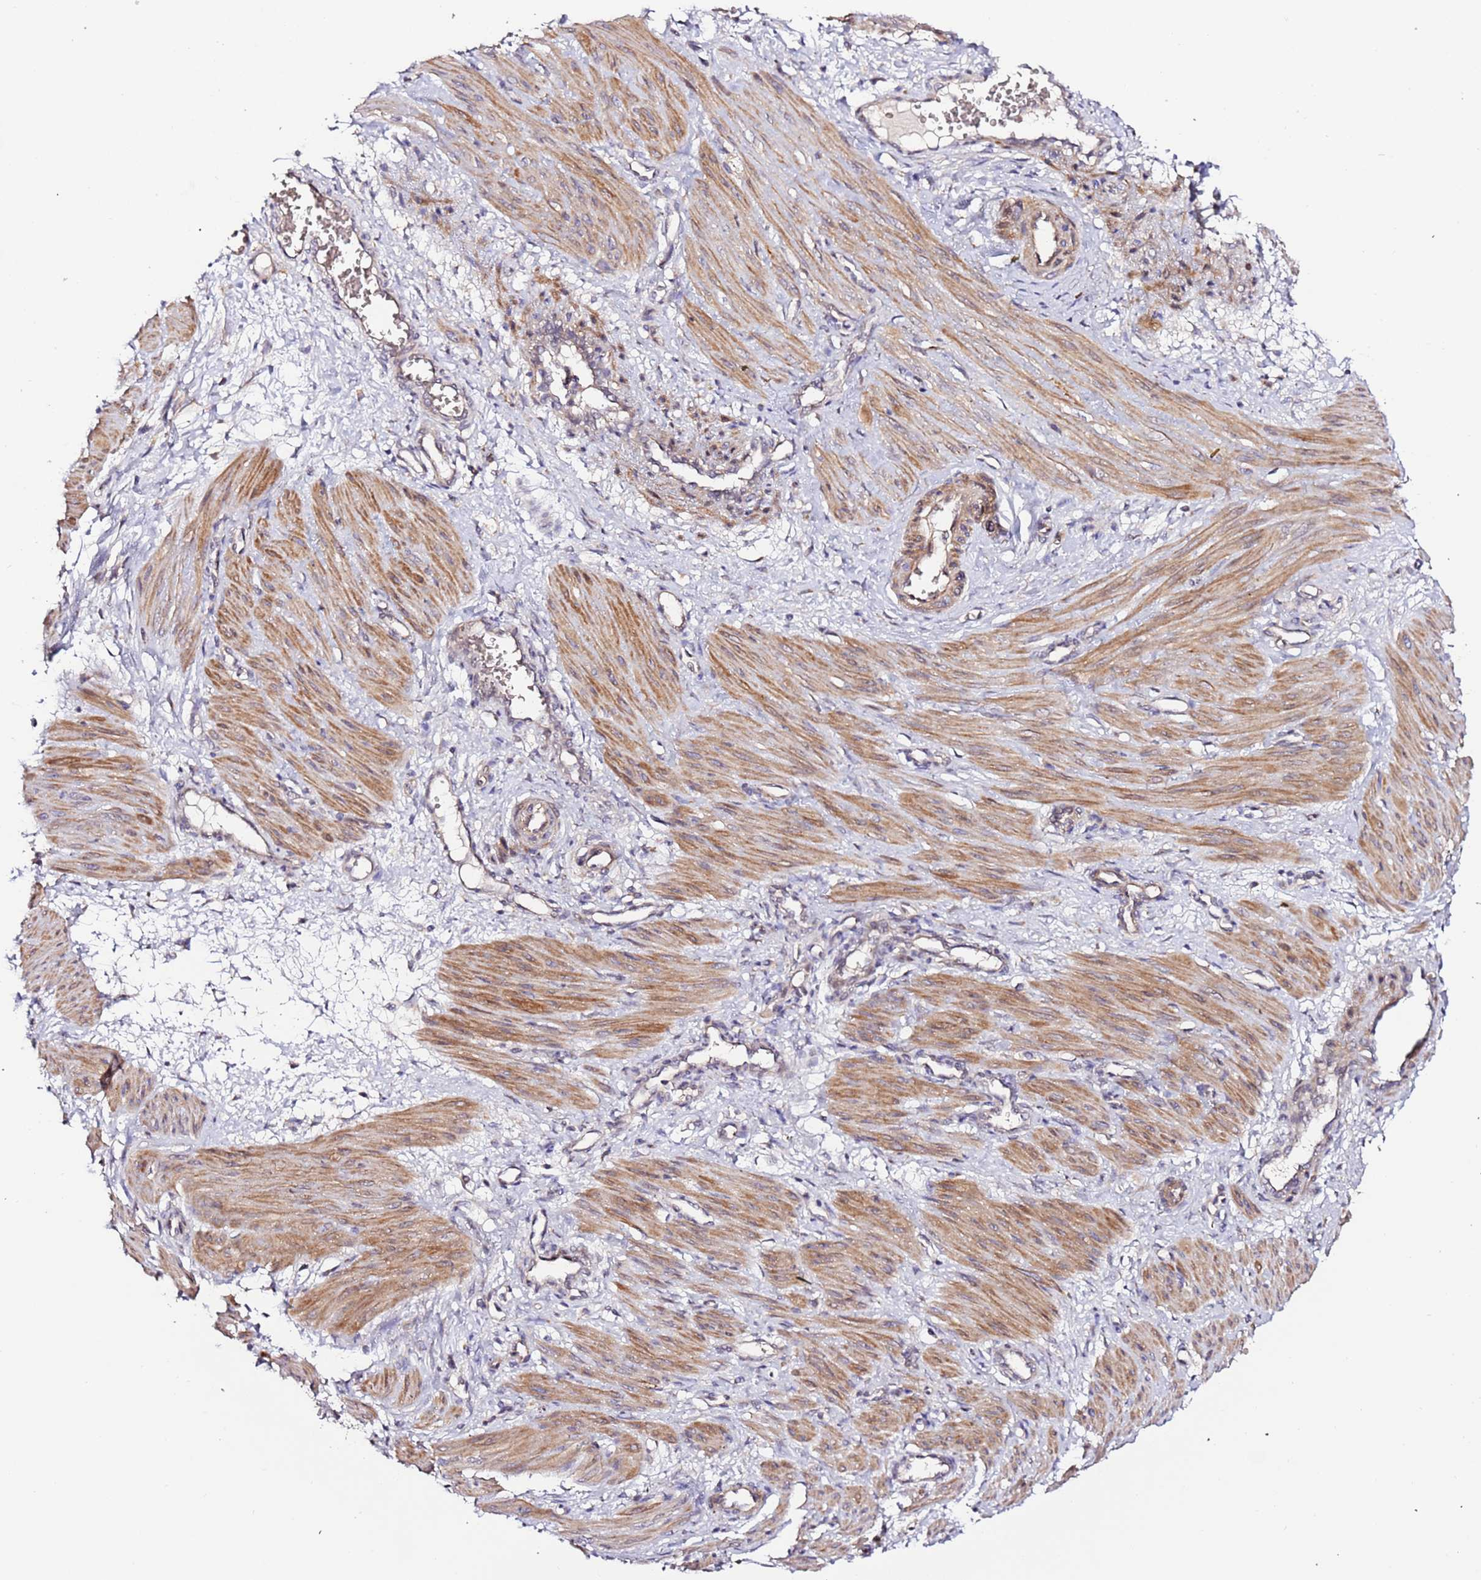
{"staining": {"intensity": "moderate", "quantity": ">75%", "location": "cytoplasmic/membranous"}, "tissue": "smooth muscle", "cell_type": "Smooth muscle cells", "image_type": "normal", "snomed": [{"axis": "morphology", "description": "Normal tissue, NOS"}, {"axis": "topography", "description": "Endometrium"}], "caption": "Protein expression by immunohistochemistry (IHC) demonstrates moderate cytoplasmic/membranous positivity in about >75% of smooth muscle cells in unremarkable smooth muscle. The staining was performed using DAB (3,3'-diaminobenzidine), with brown indicating positive protein expression. Nuclei are stained blue with hematoxylin.", "gene": "HSD17B7", "patient": {"sex": "female", "age": 33}}